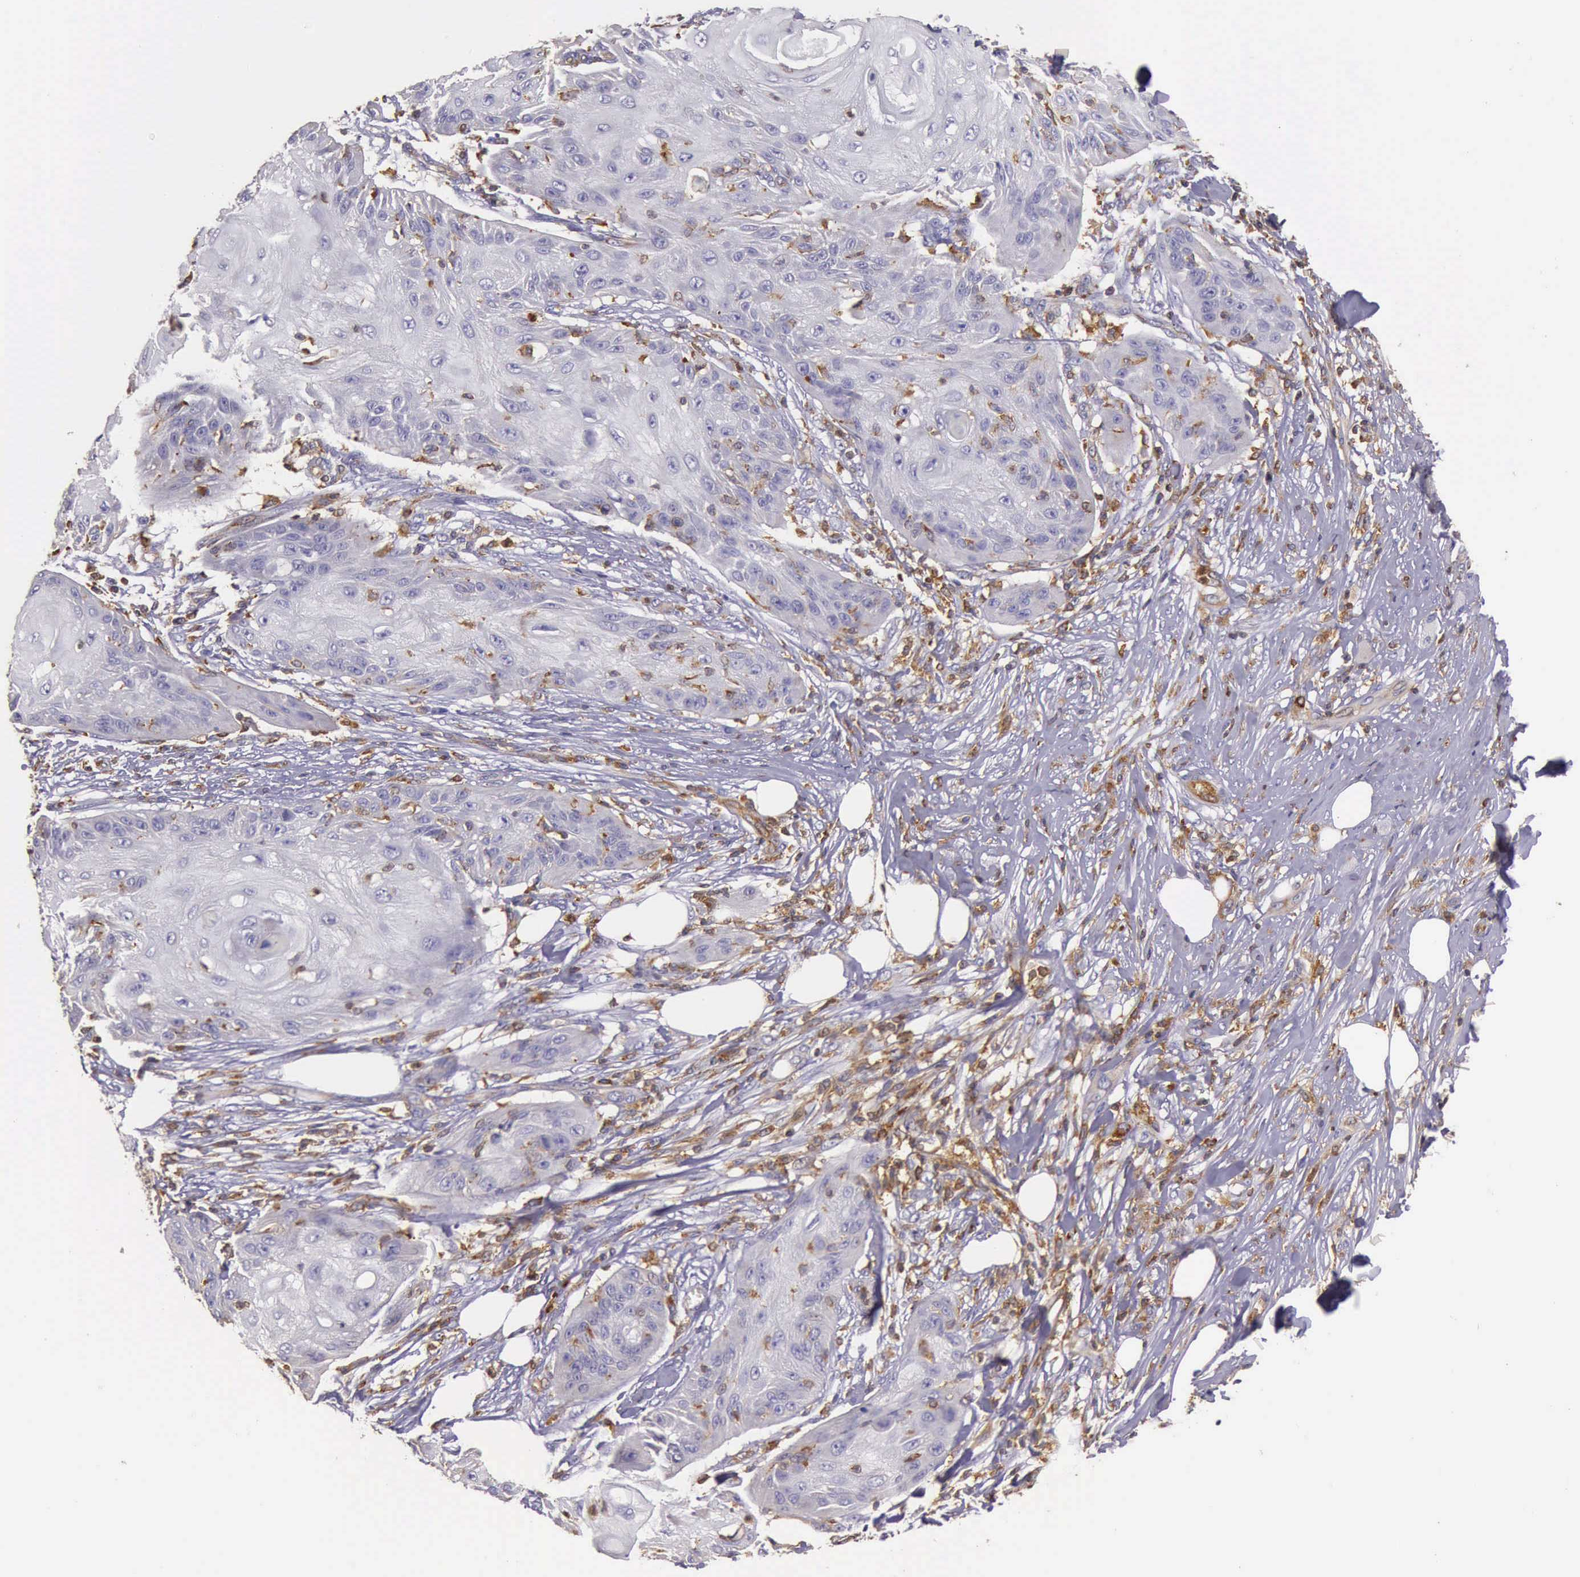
{"staining": {"intensity": "negative", "quantity": "none", "location": "none"}, "tissue": "skin cancer", "cell_type": "Tumor cells", "image_type": "cancer", "snomed": [{"axis": "morphology", "description": "Squamous cell carcinoma, NOS"}, {"axis": "topography", "description": "Skin"}], "caption": "IHC micrograph of human skin squamous cell carcinoma stained for a protein (brown), which exhibits no staining in tumor cells. (DAB (3,3'-diaminobenzidine) immunohistochemistry (IHC) with hematoxylin counter stain).", "gene": "ARHGAP4", "patient": {"sex": "female", "age": 88}}